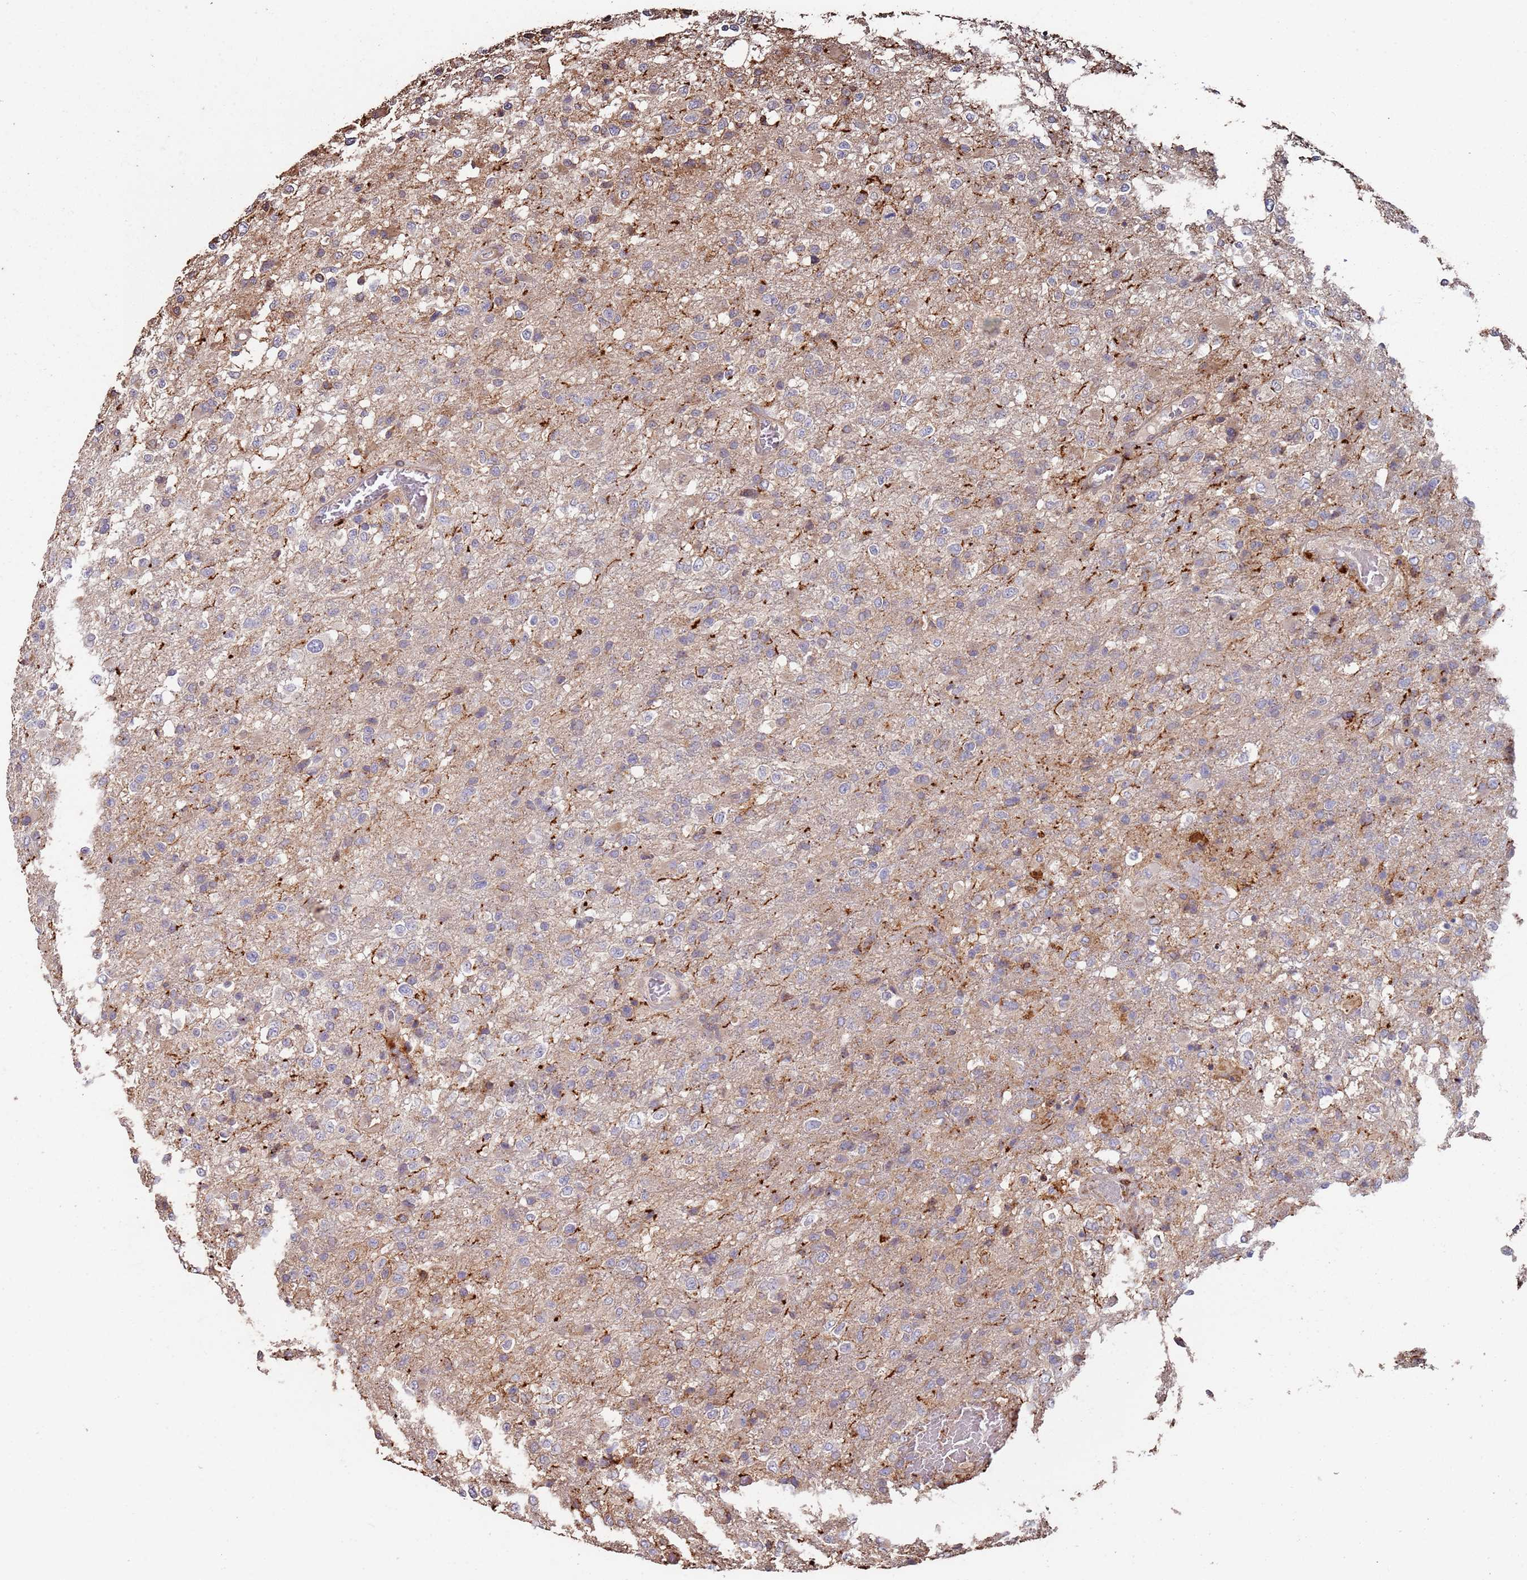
{"staining": {"intensity": "strong", "quantity": "25%-75%", "location": "cytoplasmic/membranous"}, "tissue": "glioma", "cell_type": "Tumor cells", "image_type": "cancer", "snomed": [{"axis": "morphology", "description": "Glioma, malignant, High grade"}, {"axis": "topography", "description": "Brain"}], "caption": "Glioma stained for a protein (brown) shows strong cytoplasmic/membranous positive staining in about 25%-75% of tumor cells.", "gene": "LACC1", "patient": {"sex": "female", "age": 74}}